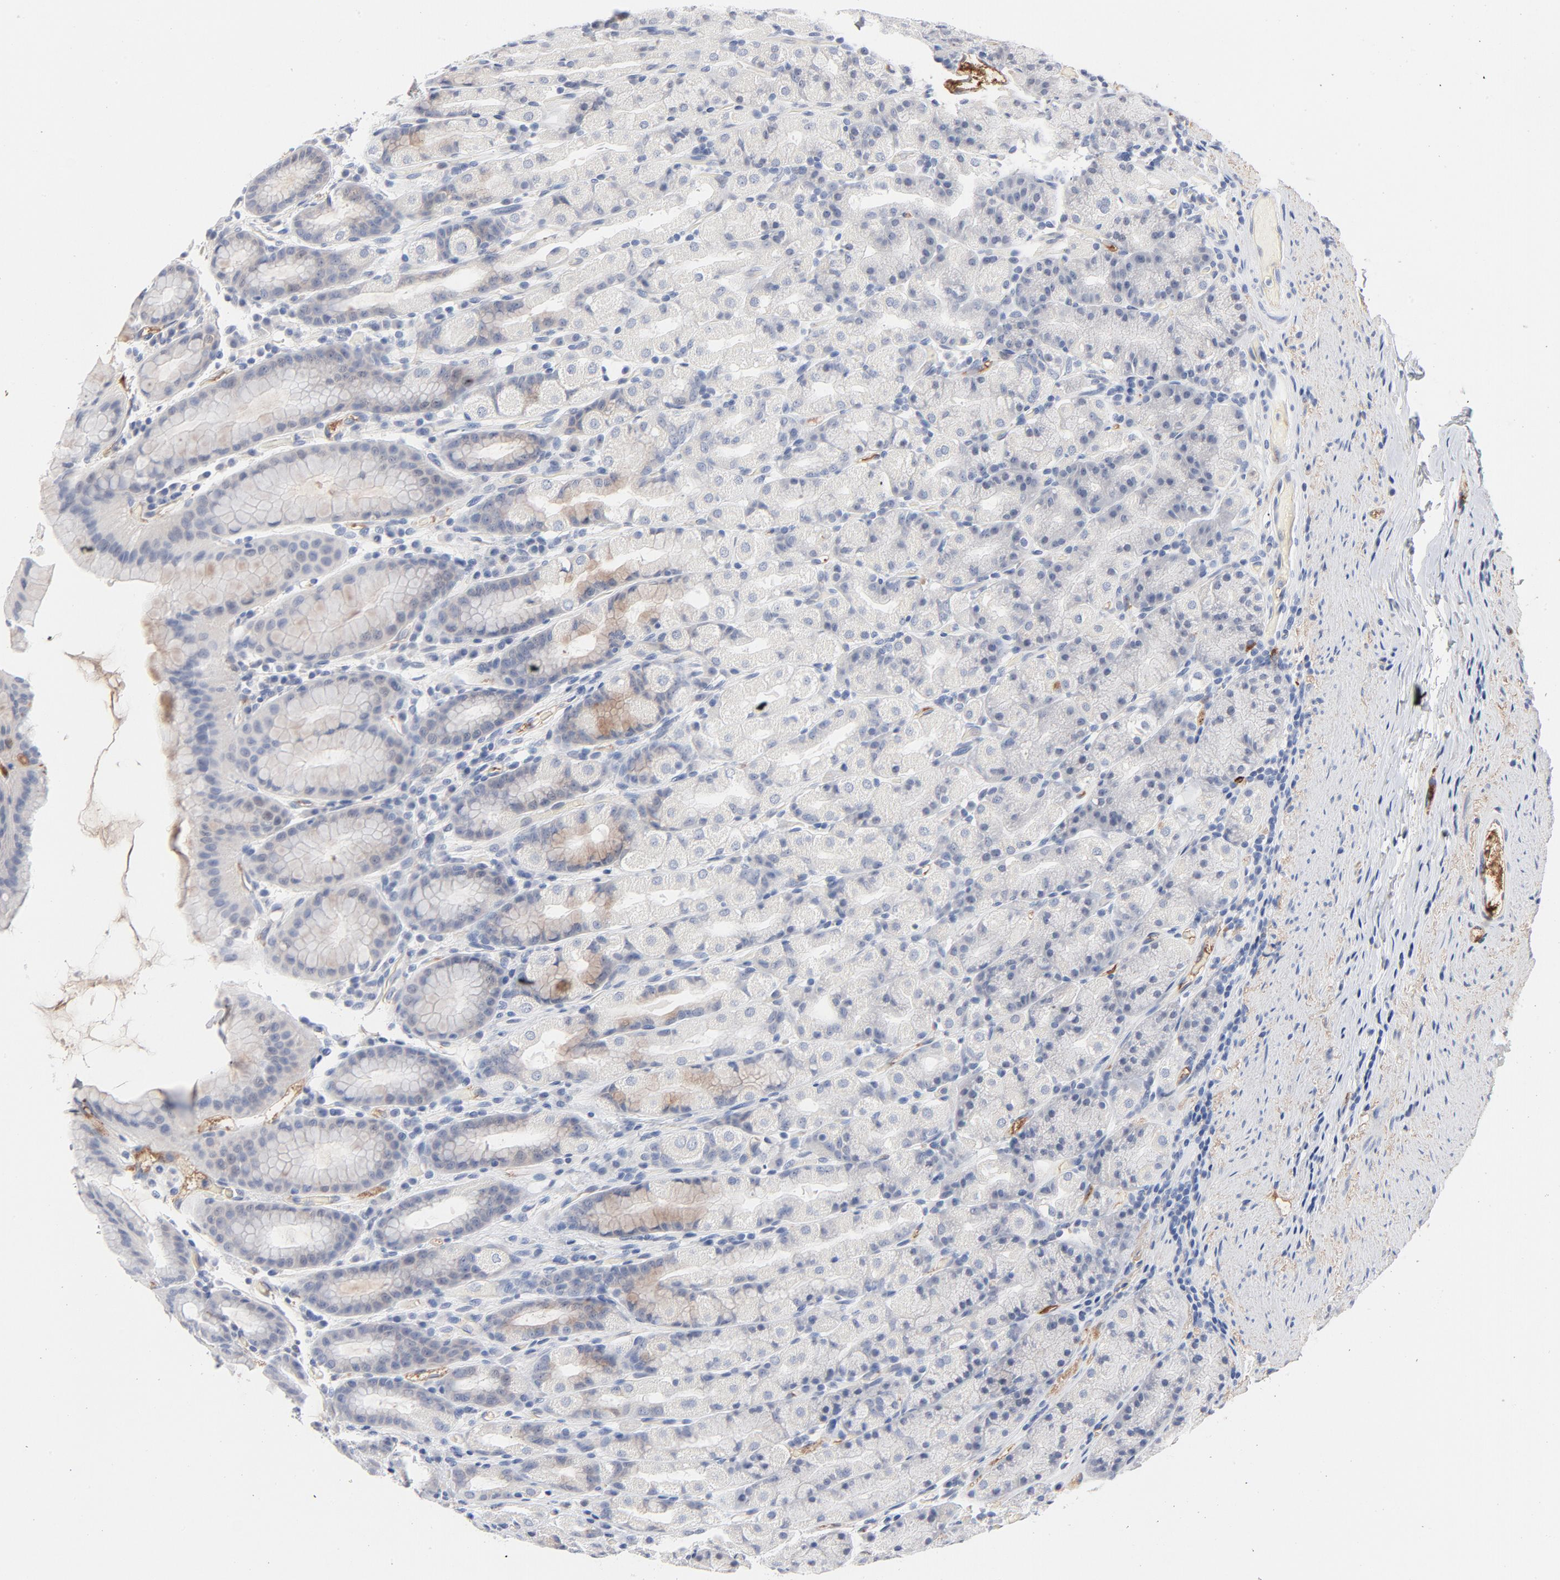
{"staining": {"intensity": "moderate", "quantity": "<25%", "location": "cytoplasmic/membranous"}, "tissue": "stomach", "cell_type": "Glandular cells", "image_type": "normal", "snomed": [{"axis": "morphology", "description": "Normal tissue, NOS"}, {"axis": "topography", "description": "Stomach, upper"}], "caption": "Protein analysis of benign stomach exhibits moderate cytoplasmic/membranous staining in approximately <25% of glandular cells.", "gene": "SERPINA4", "patient": {"sex": "male", "age": 68}}